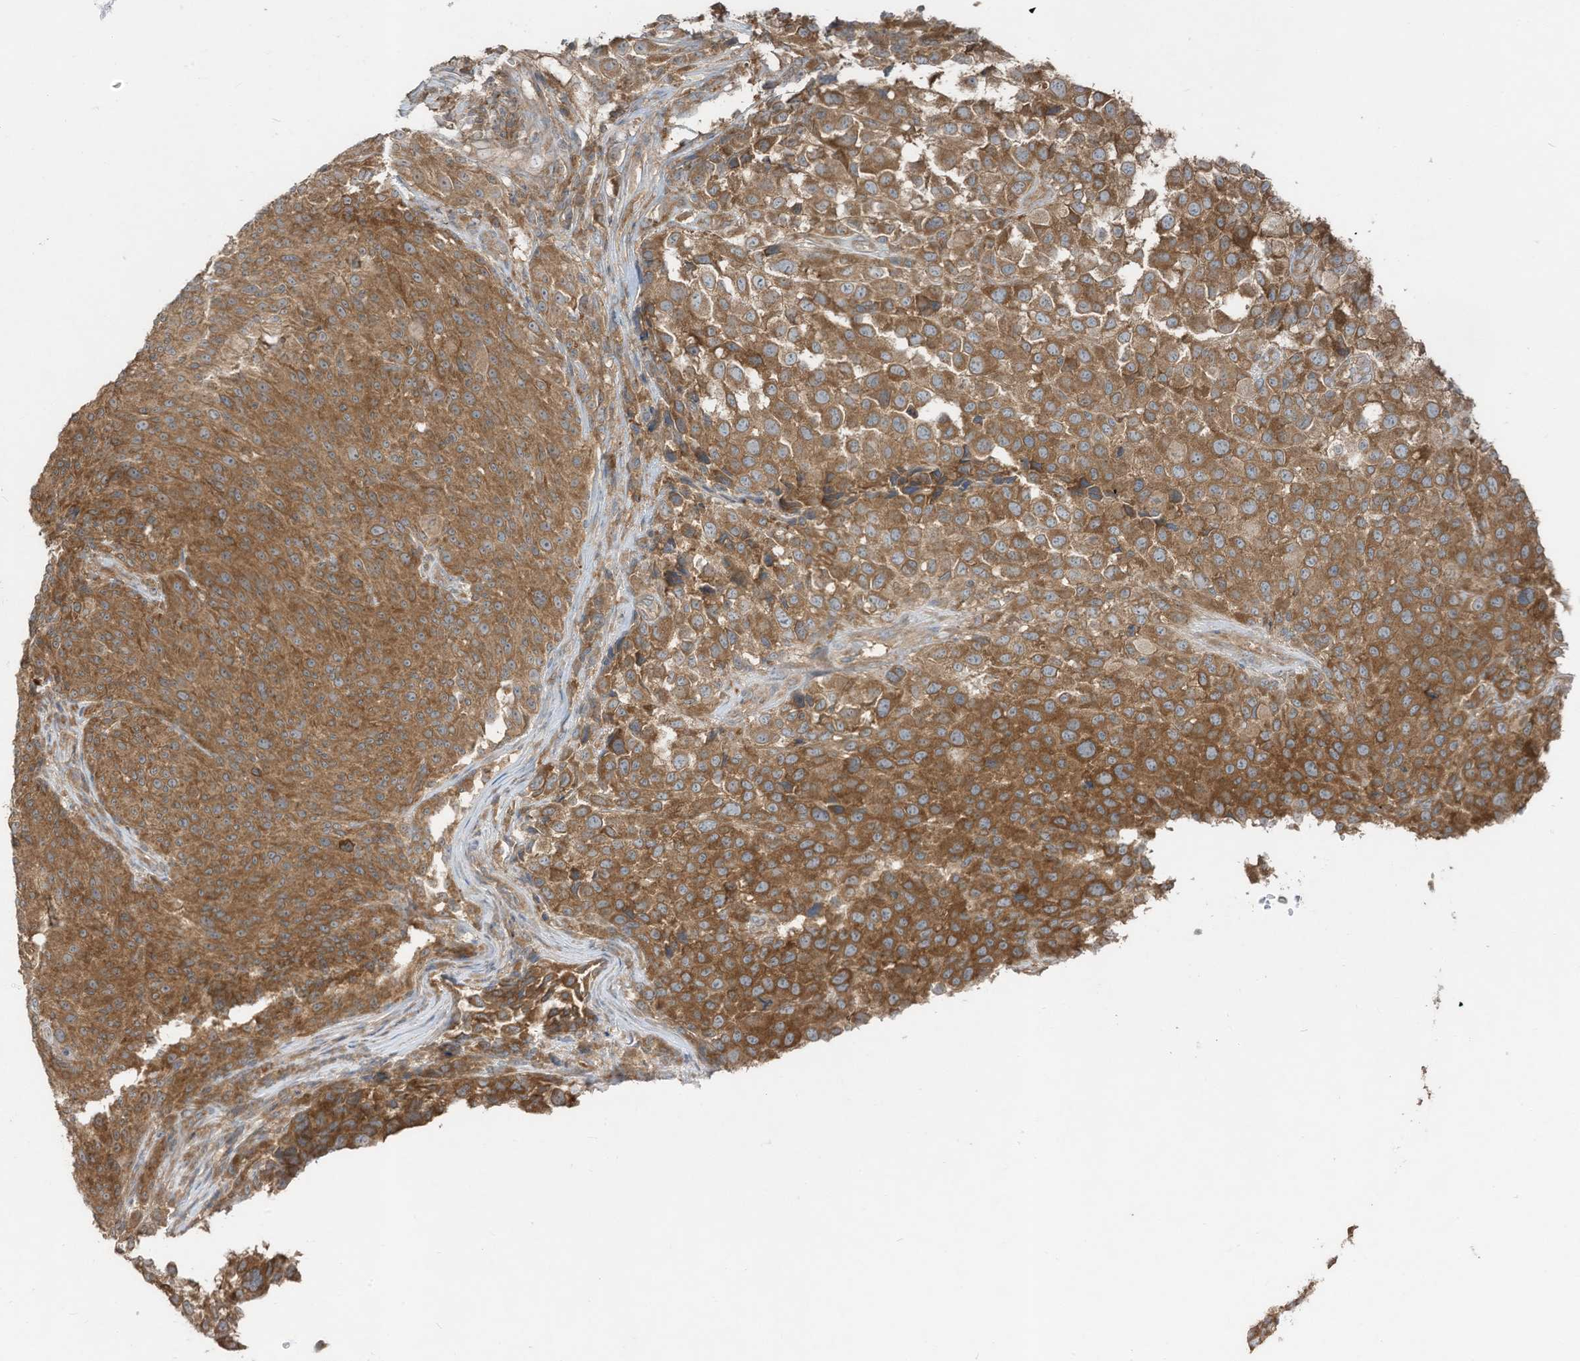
{"staining": {"intensity": "moderate", "quantity": ">75%", "location": "cytoplasmic/membranous"}, "tissue": "melanoma", "cell_type": "Tumor cells", "image_type": "cancer", "snomed": [{"axis": "morphology", "description": "Malignant melanoma, NOS"}, {"axis": "topography", "description": "Skin"}], "caption": "Protein staining of malignant melanoma tissue displays moderate cytoplasmic/membranous positivity in about >75% of tumor cells.", "gene": "LDAH", "patient": {"sex": "male", "age": 53}}